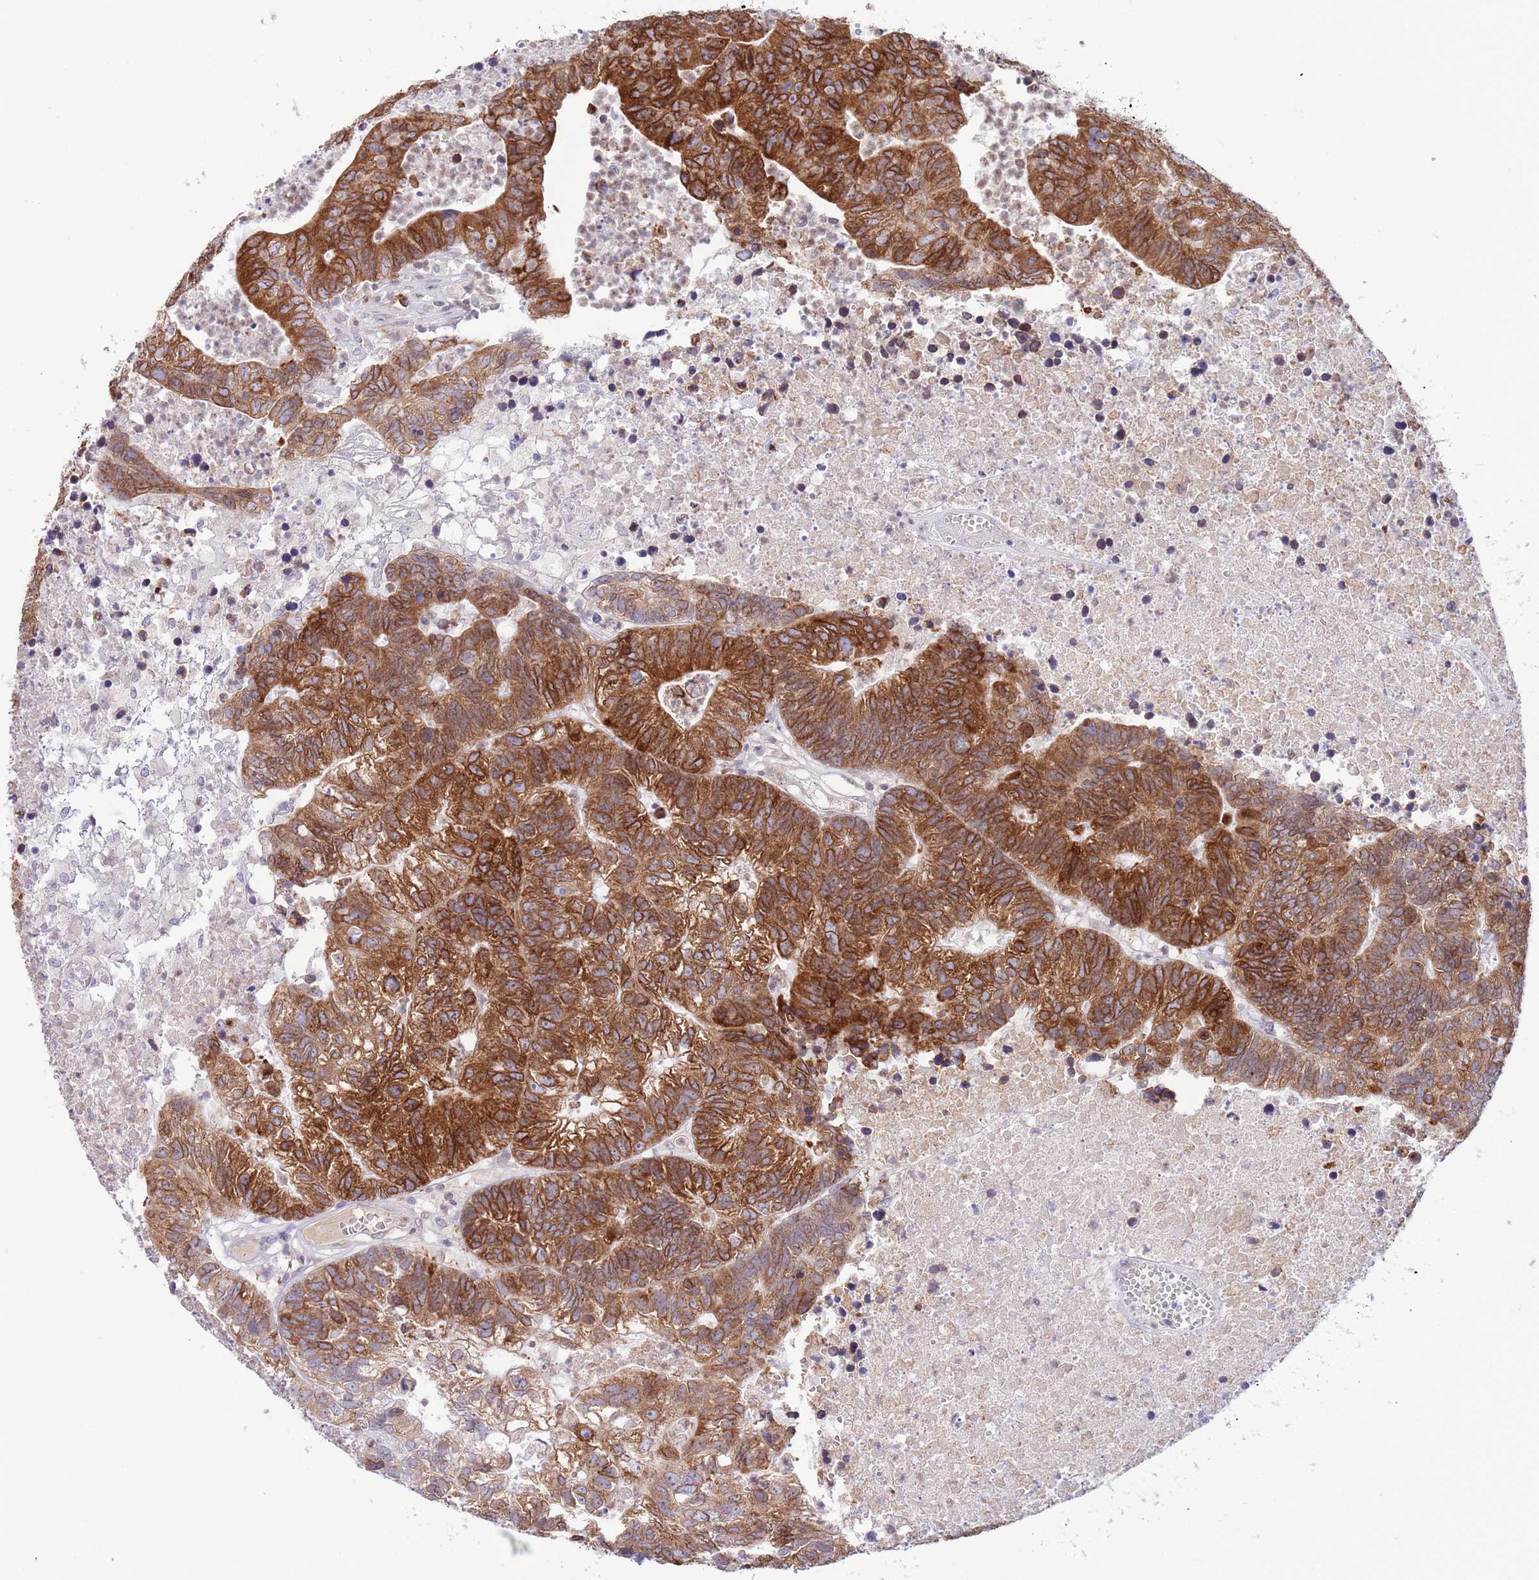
{"staining": {"intensity": "strong", "quantity": ">75%", "location": "cytoplasmic/membranous"}, "tissue": "colorectal cancer", "cell_type": "Tumor cells", "image_type": "cancer", "snomed": [{"axis": "morphology", "description": "Adenocarcinoma, NOS"}, {"axis": "topography", "description": "Colon"}], "caption": "Human colorectal cancer stained with a protein marker displays strong staining in tumor cells.", "gene": "EBPL", "patient": {"sex": "female", "age": 48}}